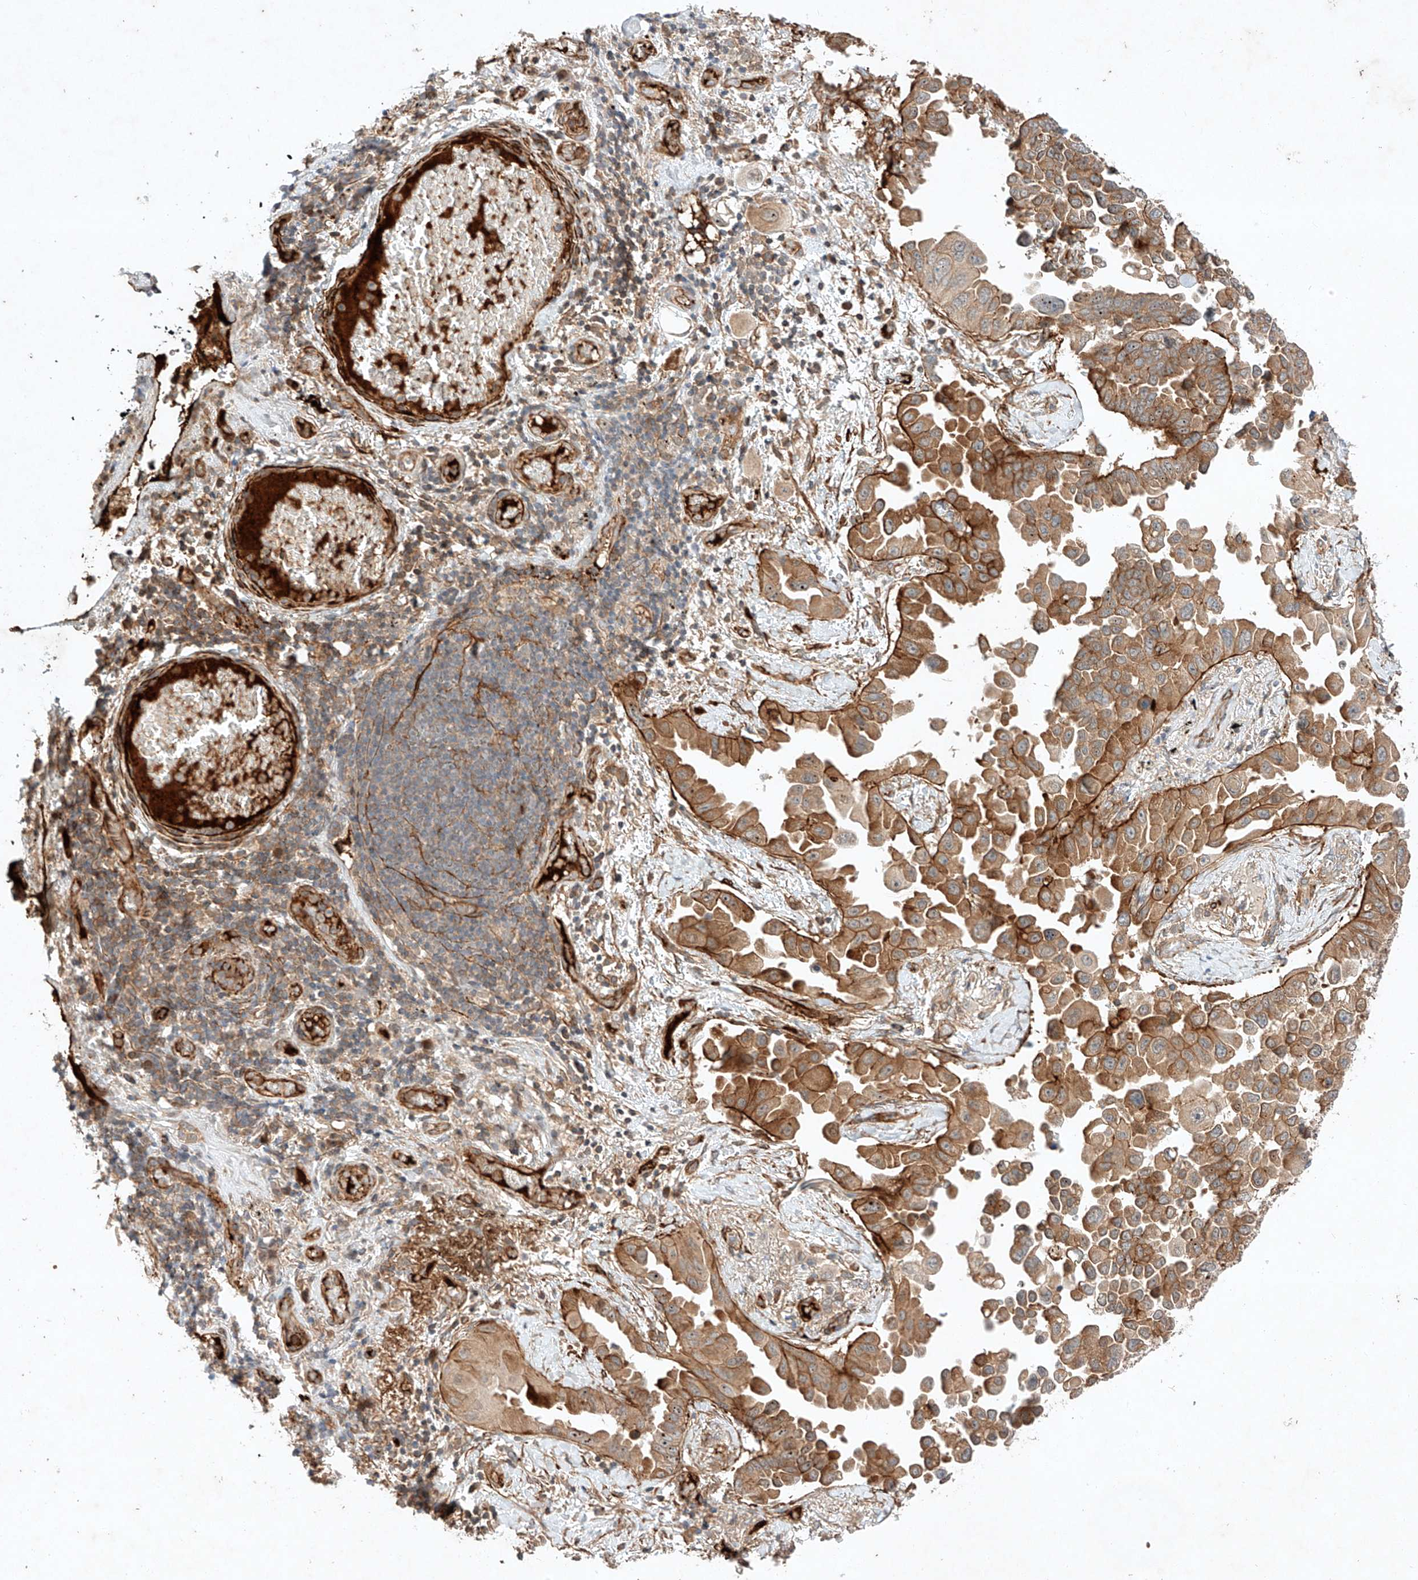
{"staining": {"intensity": "moderate", "quantity": ">75%", "location": "cytoplasmic/membranous,nuclear"}, "tissue": "lung cancer", "cell_type": "Tumor cells", "image_type": "cancer", "snomed": [{"axis": "morphology", "description": "Adenocarcinoma, NOS"}, {"axis": "topography", "description": "Lung"}], "caption": "Lung cancer (adenocarcinoma) stained for a protein (brown) shows moderate cytoplasmic/membranous and nuclear positive positivity in about >75% of tumor cells.", "gene": "ARHGAP33", "patient": {"sex": "female", "age": 67}}